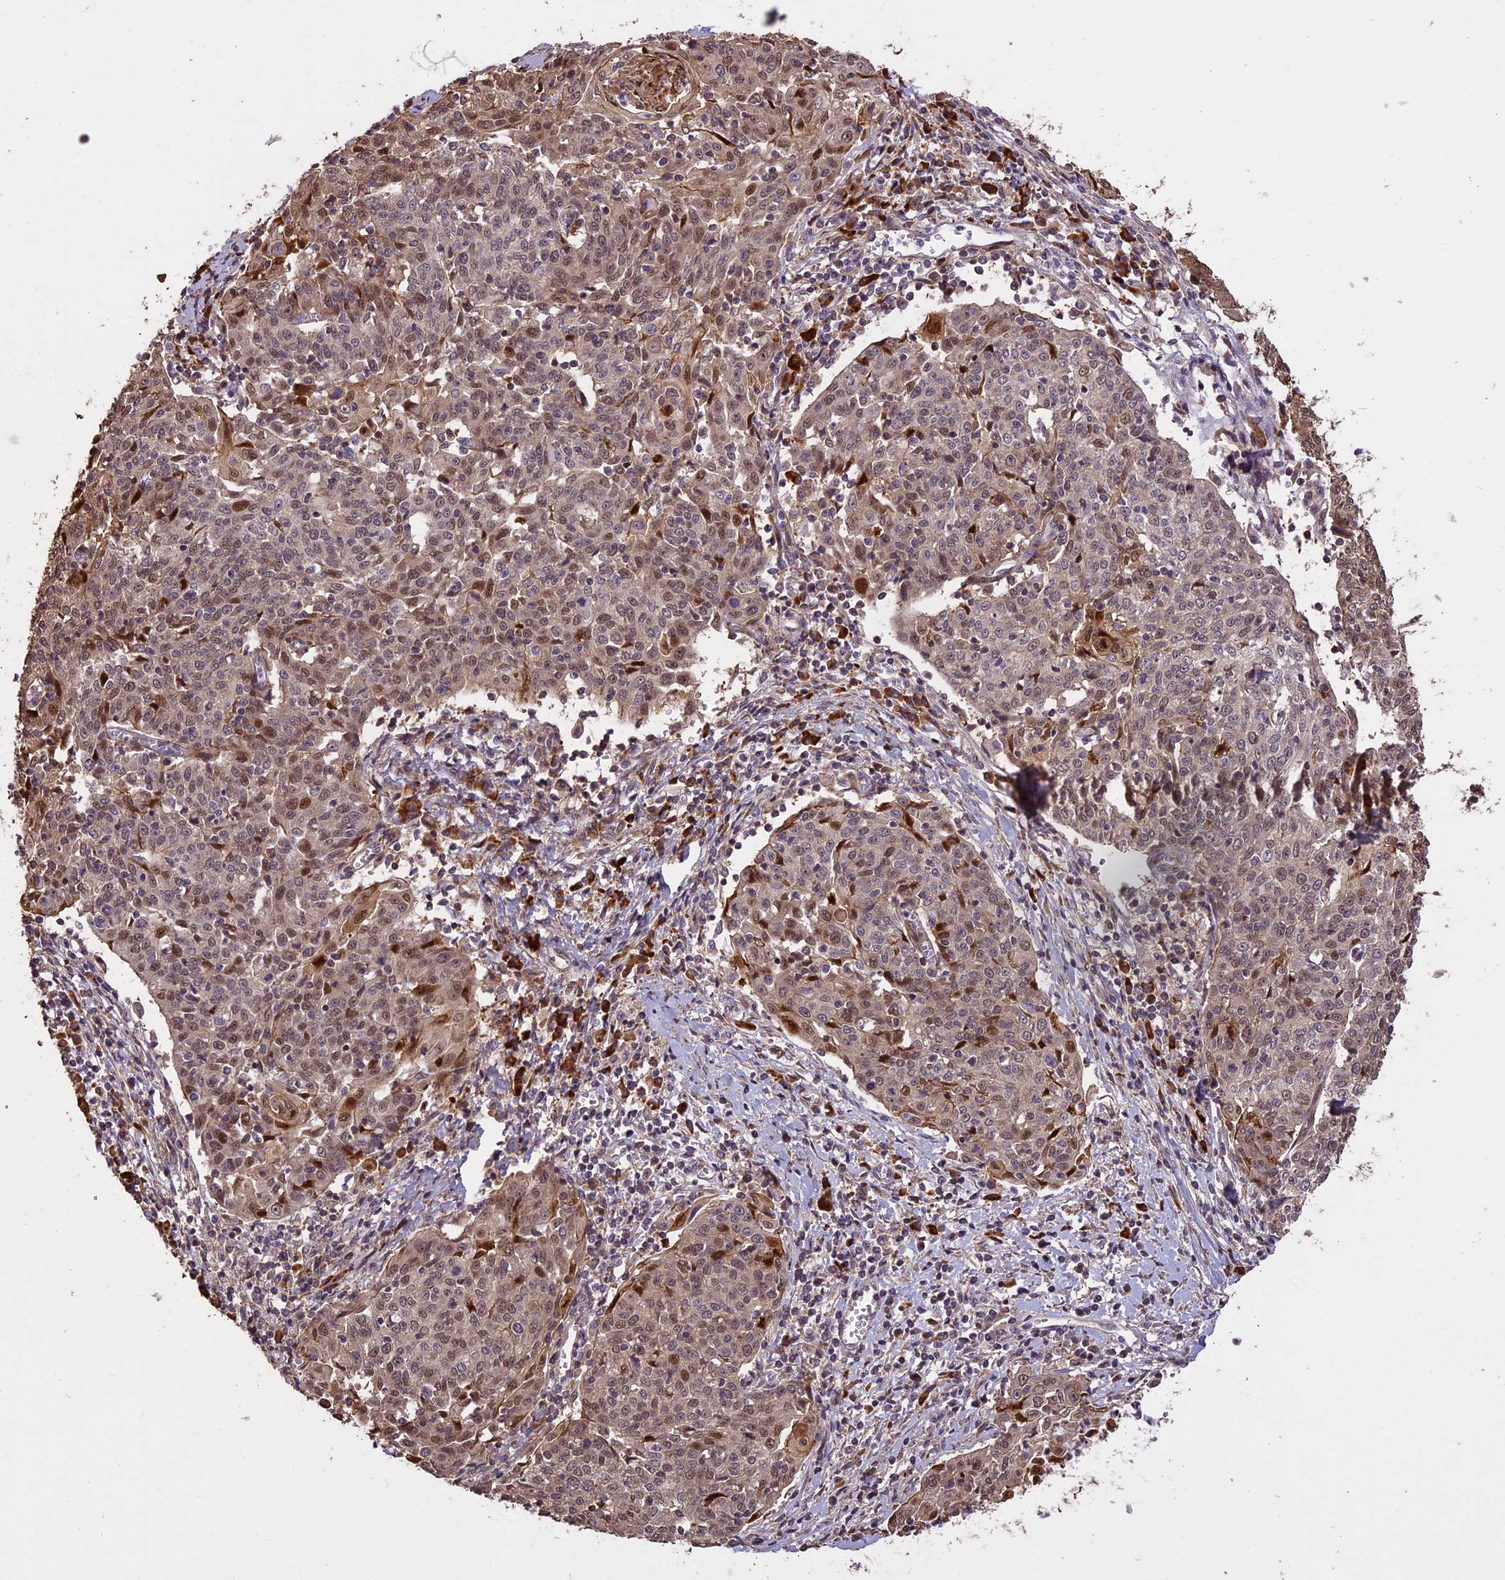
{"staining": {"intensity": "weak", "quantity": "25%-75%", "location": "nuclear"}, "tissue": "cervical cancer", "cell_type": "Tumor cells", "image_type": "cancer", "snomed": [{"axis": "morphology", "description": "Squamous cell carcinoma, NOS"}, {"axis": "topography", "description": "Cervix"}], "caption": "Immunohistochemical staining of cervical squamous cell carcinoma shows weak nuclear protein staining in about 25%-75% of tumor cells.", "gene": "ENHO", "patient": {"sex": "female", "age": 48}}